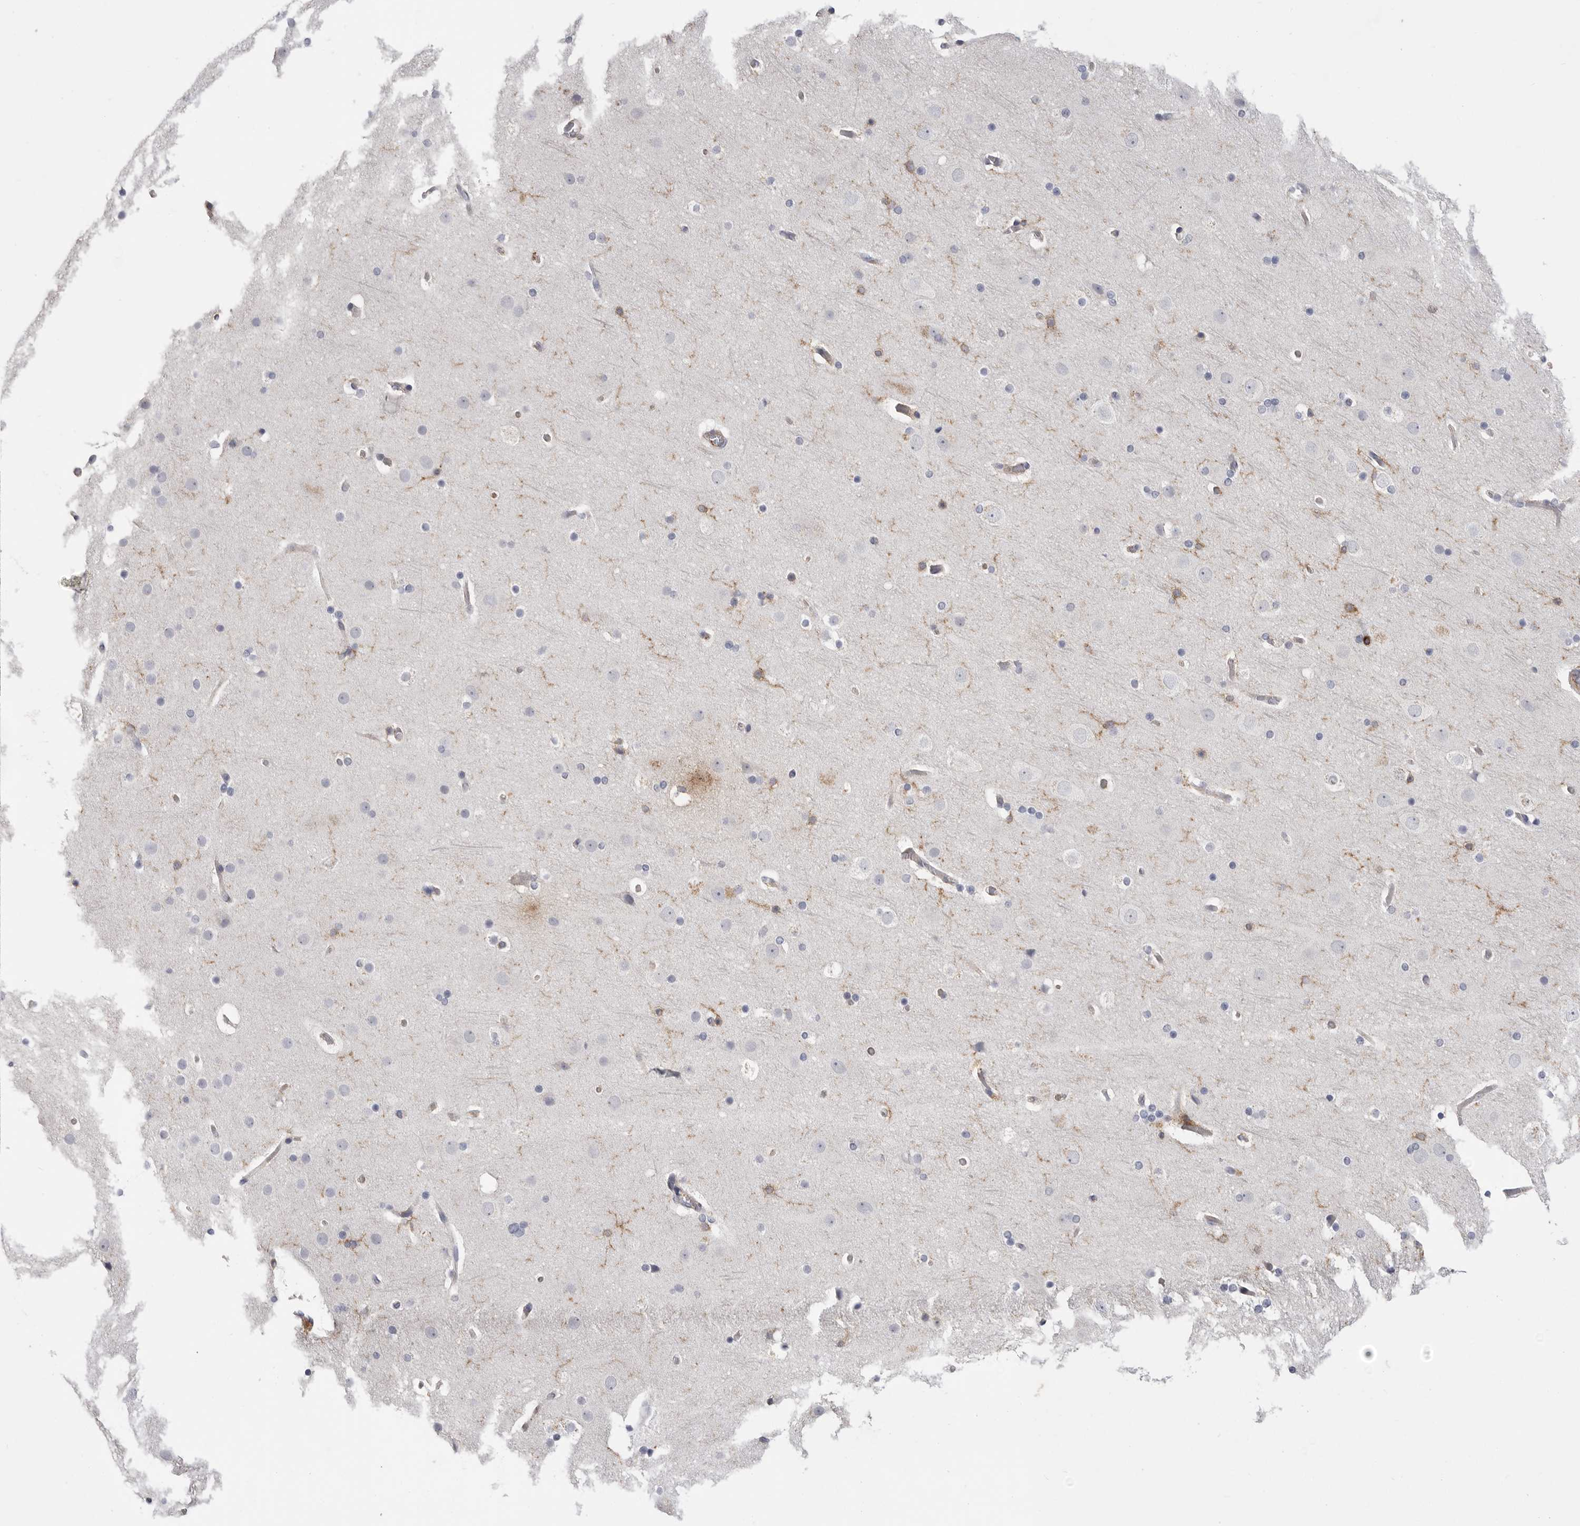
{"staining": {"intensity": "negative", "quantity": "none", "location": "none"}, "tissue": "cerebral cortex", "cell_type": "Endothelial cells", "image_type": "normal", "snomed": [{"axis": "morphology", "description": "Normal tissue, NOS"}, {"axis": "topography", "description": "Cerebral cortex"}], "caption": "IHC histopathology image of normal human cerebral cortex stained for a protein (brown), which shows no expression in endothelial cells. Nuclei are stained in blue.", "gene": "SIGLEC10", "patient": {"sex": "male", "age": 57}}